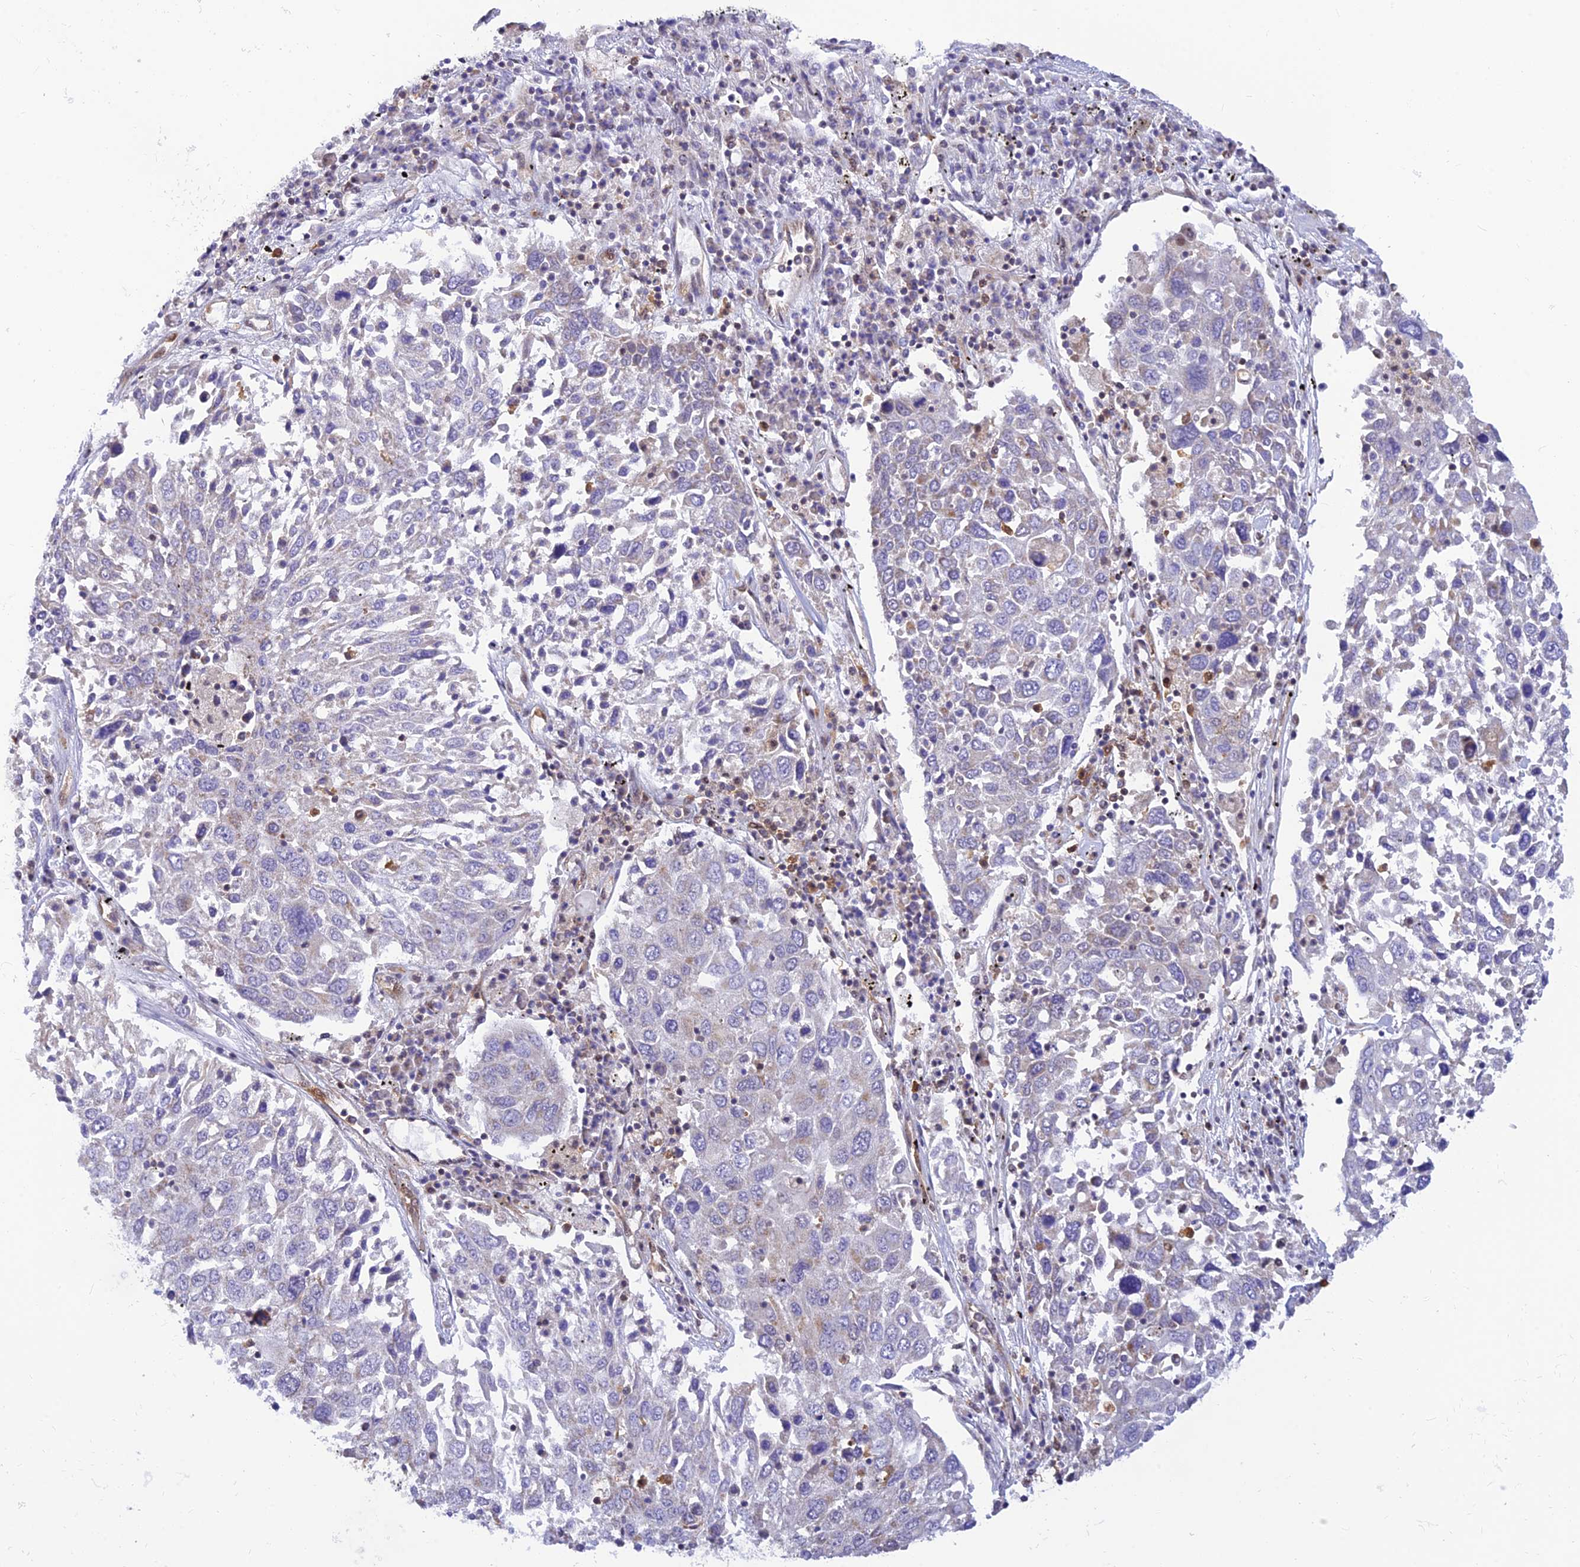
{"staining": {"intensity": "negative", "quantity": "none", "location": "none"}, "tissue": "lung cancer", "cell_type": "Tumor cells", "image_type": "cancer", "snomed": [{"axis": "morphology", "description": "Squamous cell carcinoma, NOS"}, {"axis": "topography", "description": "Lung"}], "caption": "This histopathology image is of lung squamous cell carcinoma stained with IHC to label a protein in brown with the nuclei are counter-stained blue. There is no expression in tumor cells. The staining was performed using DAB (3,3'-diaminobenzidine) to visualize the protein expression in brown, while the nuclei were stained in blue with hematoxylin (Magnification: 20x).", "gene": "LYSMD2", "patient": {"sex": "male", "age": 65}}